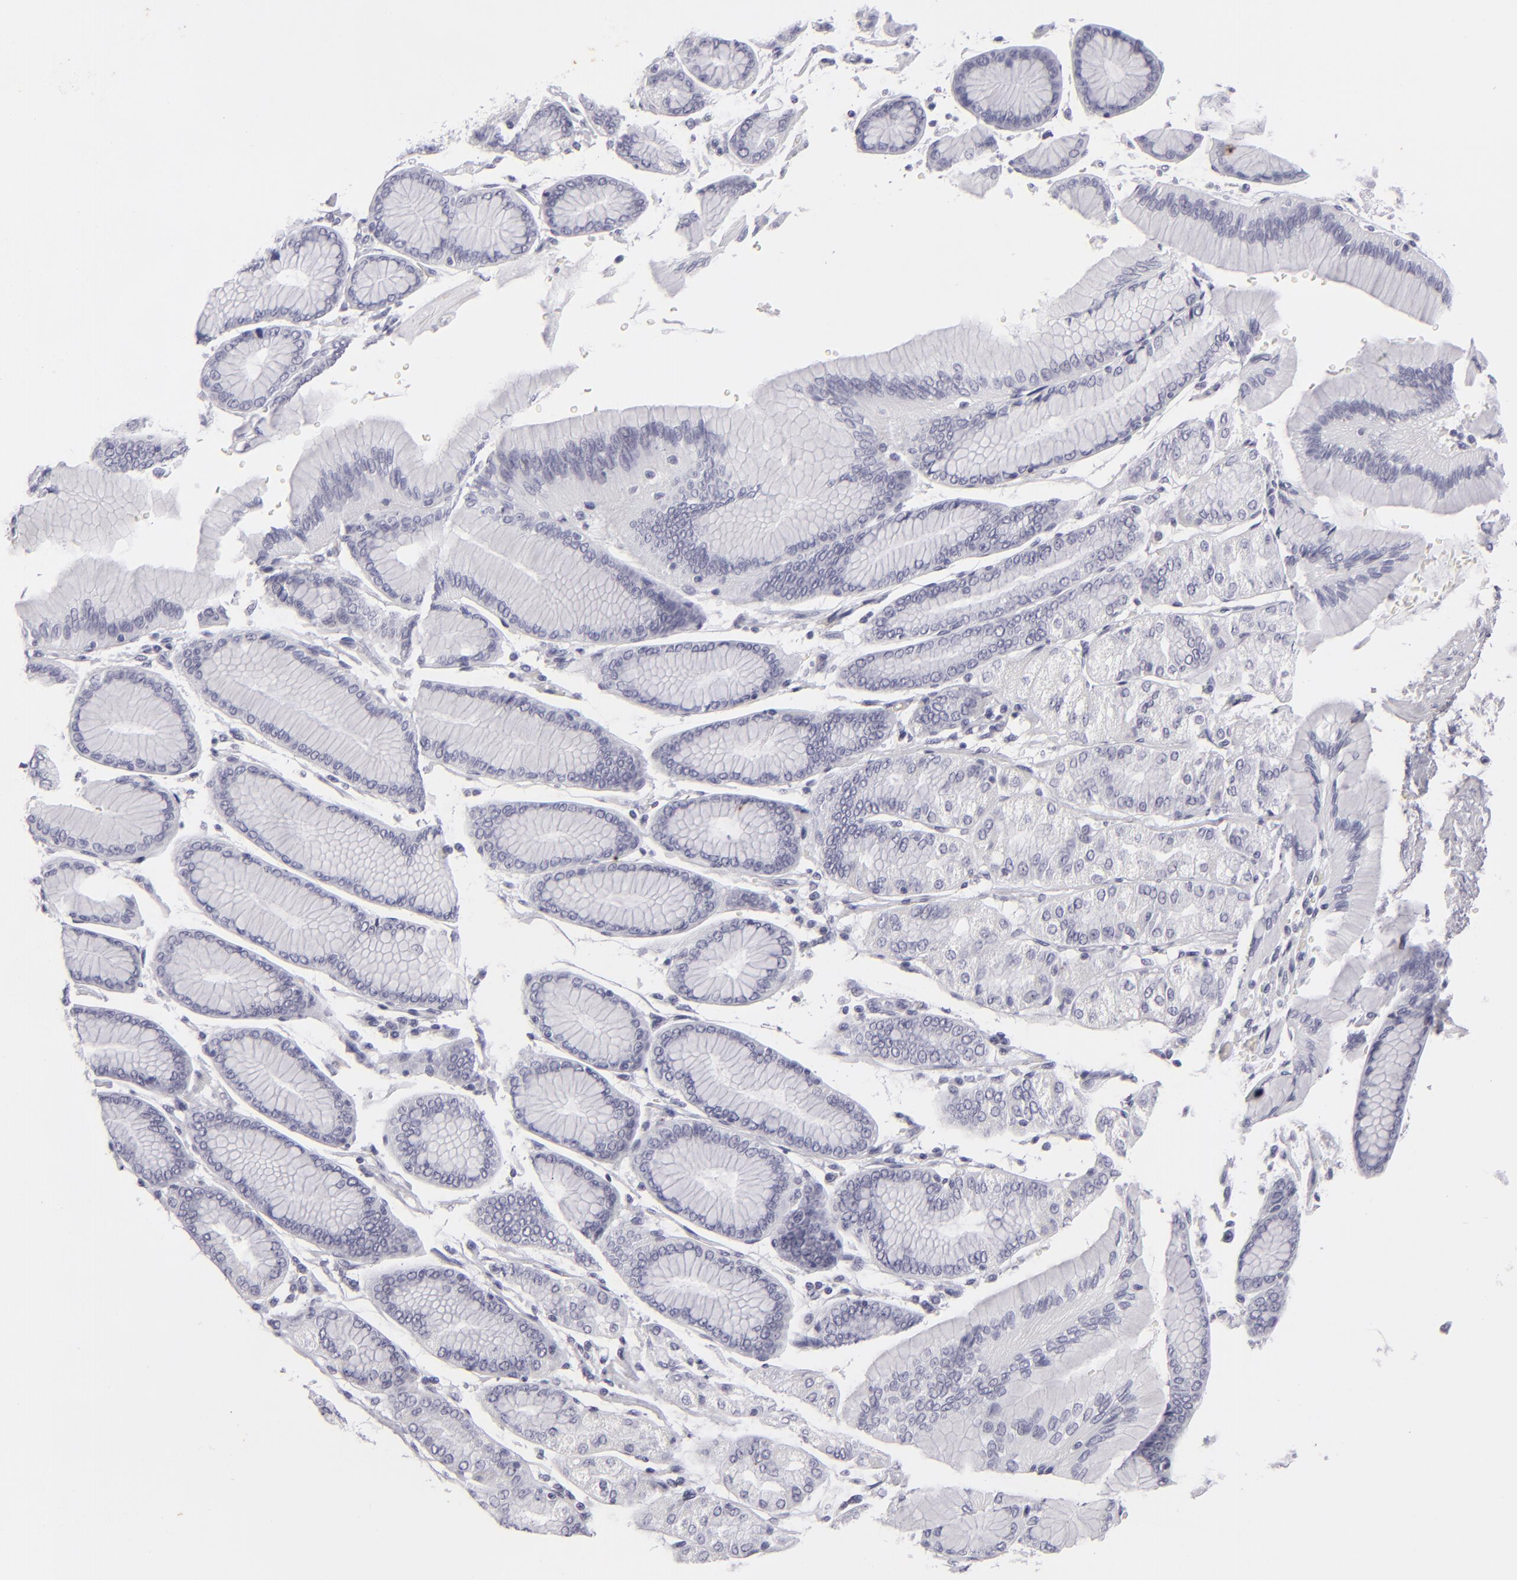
{"staining": {"intensity": "negative", "quantity": "none", "location": "none"}, "tissue": "stomach cancer", "cell_type": "Tumor cells", "image_type": "cancer", "snomed": [{"axis": "morphology", "description": "Adenocarcinoma, NOS"}, {"axis": "topography", "description": "Stomach, upper"}], "caption": "This is a image of immunohistochemistry (IHC) staining of adenocarcinoma (stomach), which shows no positivity in tumor cells. (IHC, brightfield microscopy, high magnification).", "gene": "KRT1", "patient": {"sex": "female", "age": 50}}